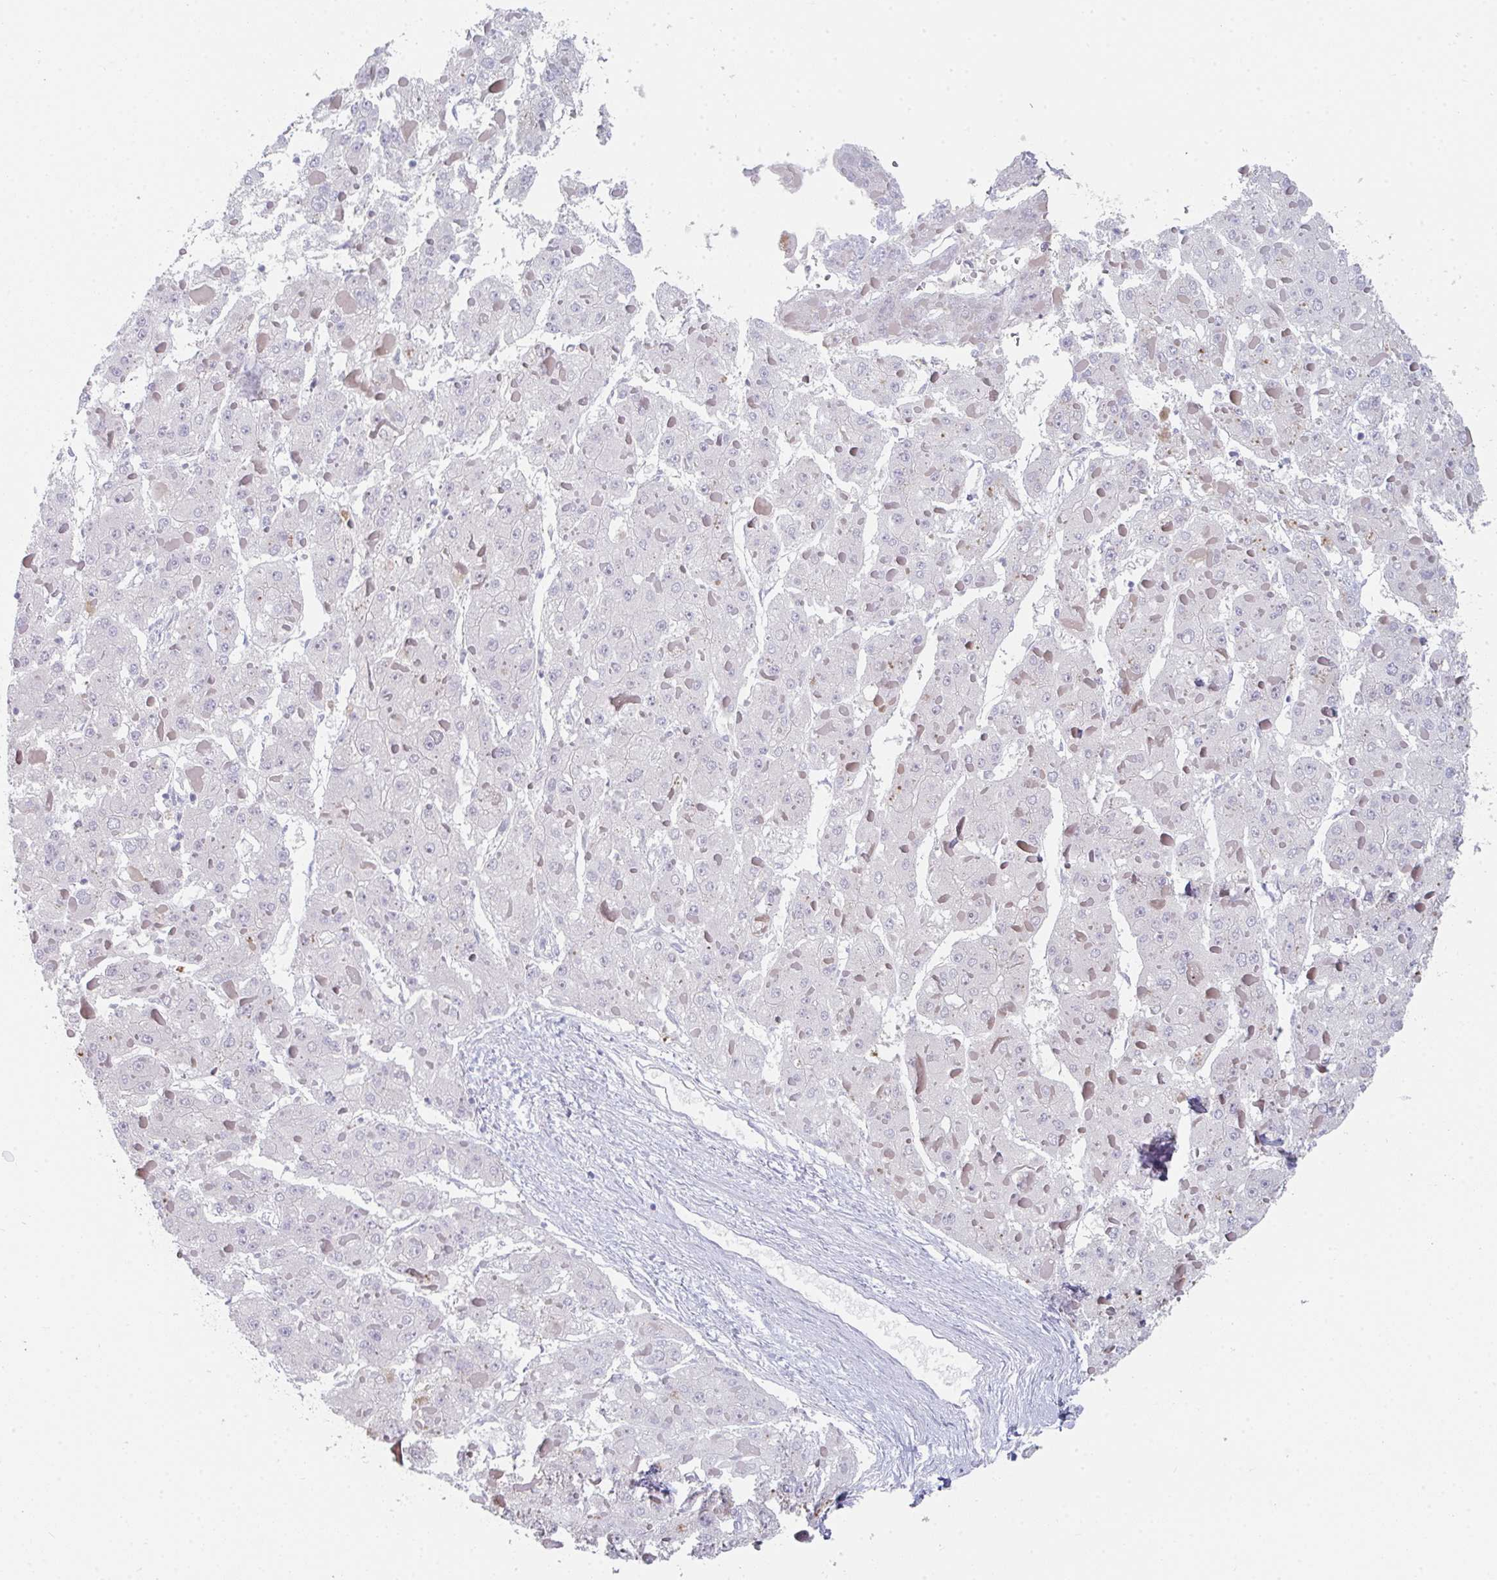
{"staining": {"intensity": "negative", "quantity": "none", "location": "none"}, "tissue": "liver cancer", "cell_type": "Tumor cells", "image_type": "cancer", "snomed": [{"axis": "morphology", "description": "Carcinoma, Hepatocellular, NOS"}, {"axis": "topography", "description": "Liver"}], "caption": "Immunohistochemistry histopathology image of human liver cancer (hepatocellular carcinoma) stained for a protein (brown), which reveals no expression in tumor cells.", "gene": "RUBCN", "patient": {"sex": "female", "age": 73}}